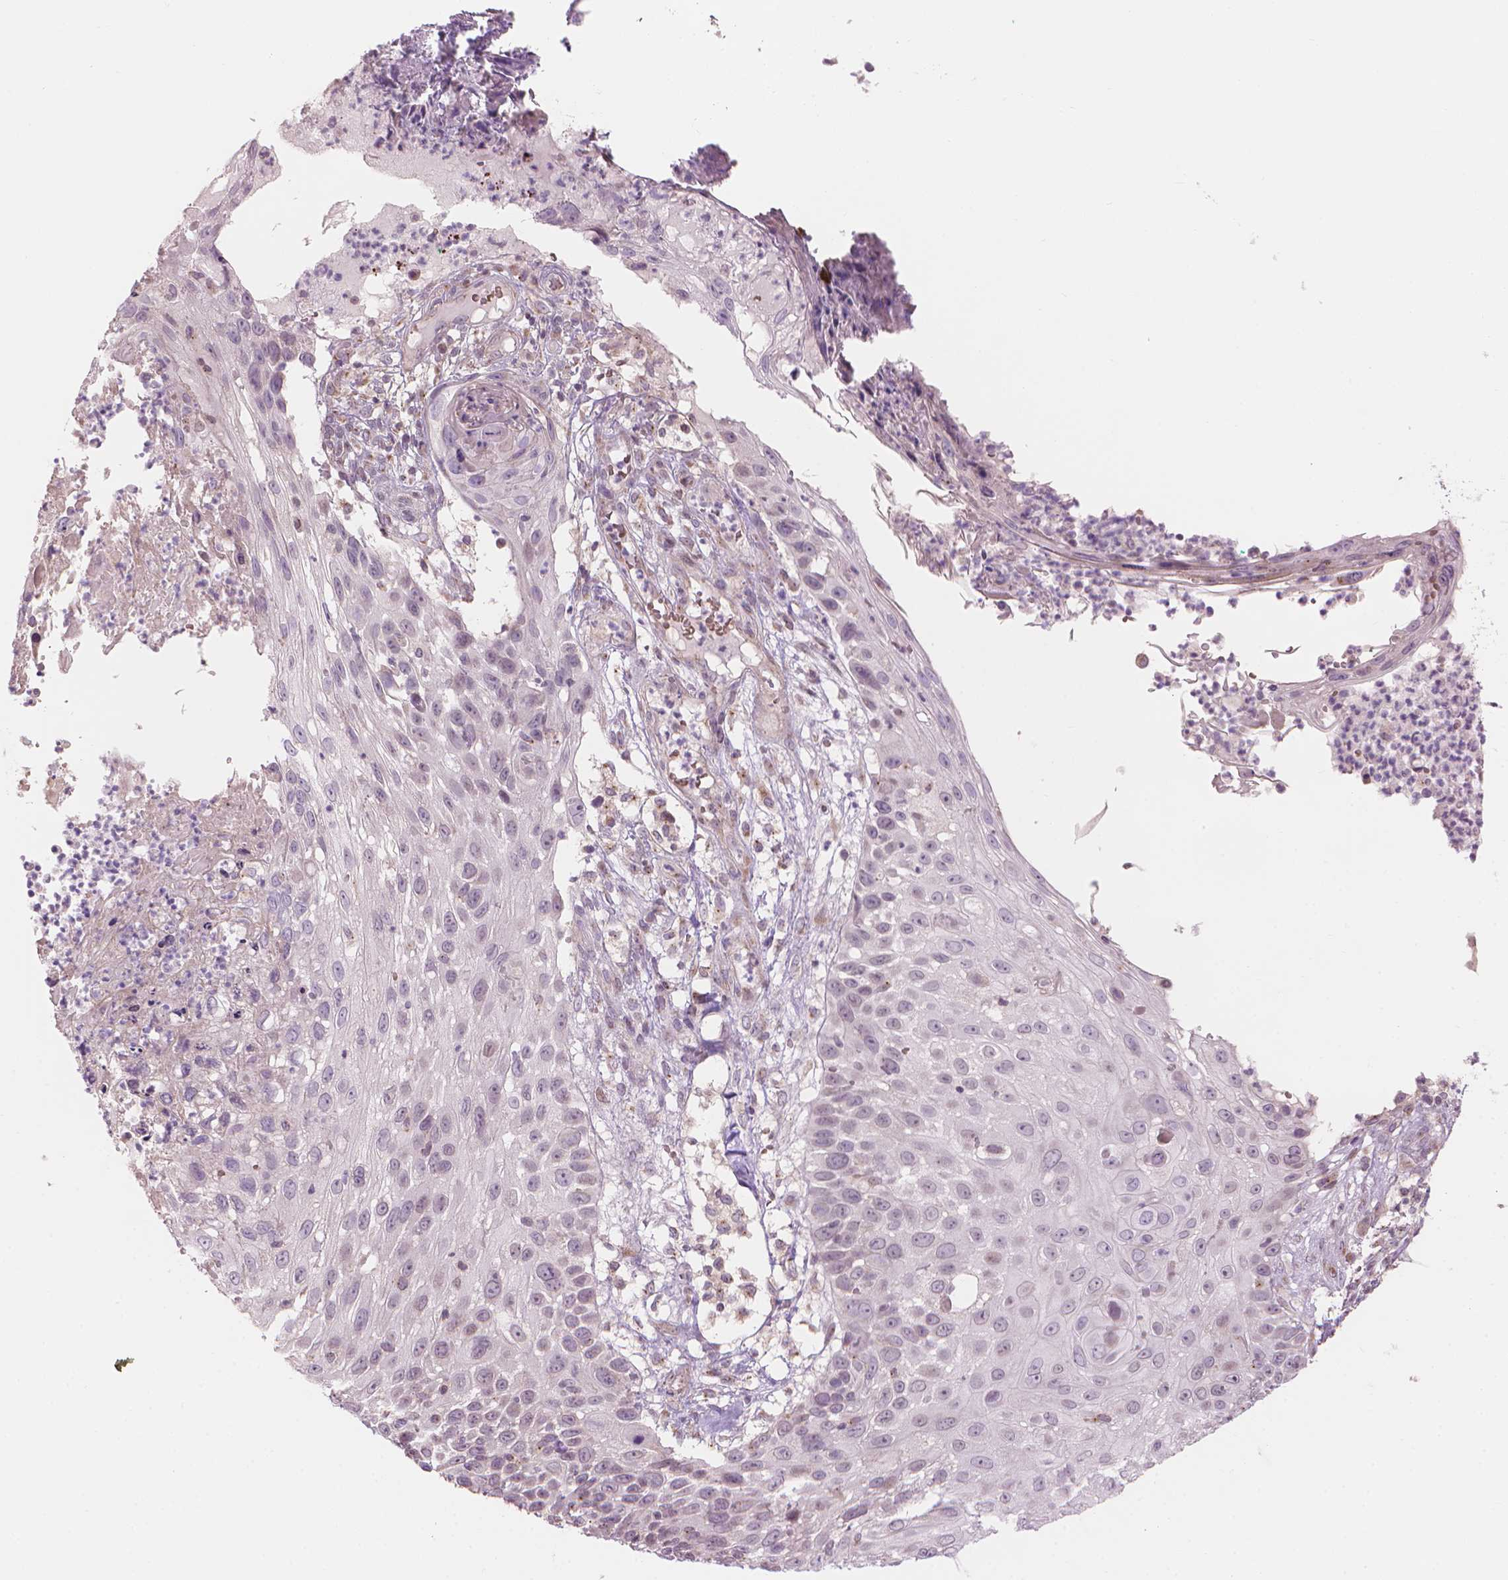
{"staining": {"intensity": "negative", "quantity": "none", "location": "none"}, "tissue": "skin cancer", "cell_type": "Tumor cells", "image_type": "cancer", "snomed": [{"axis": "morphology", "description": "Squamous cell carcinoma, NOS"}, {"axis": "topography", "description": "Skin"}], "caption": "A high-resolution micrograph shows IHC staining of squamous cell carcinoma (skin), which demonstrates no significant positivity in tumor cells.", "gene": "IFFO1", "patient": {"sex": "male", "age": 92}}